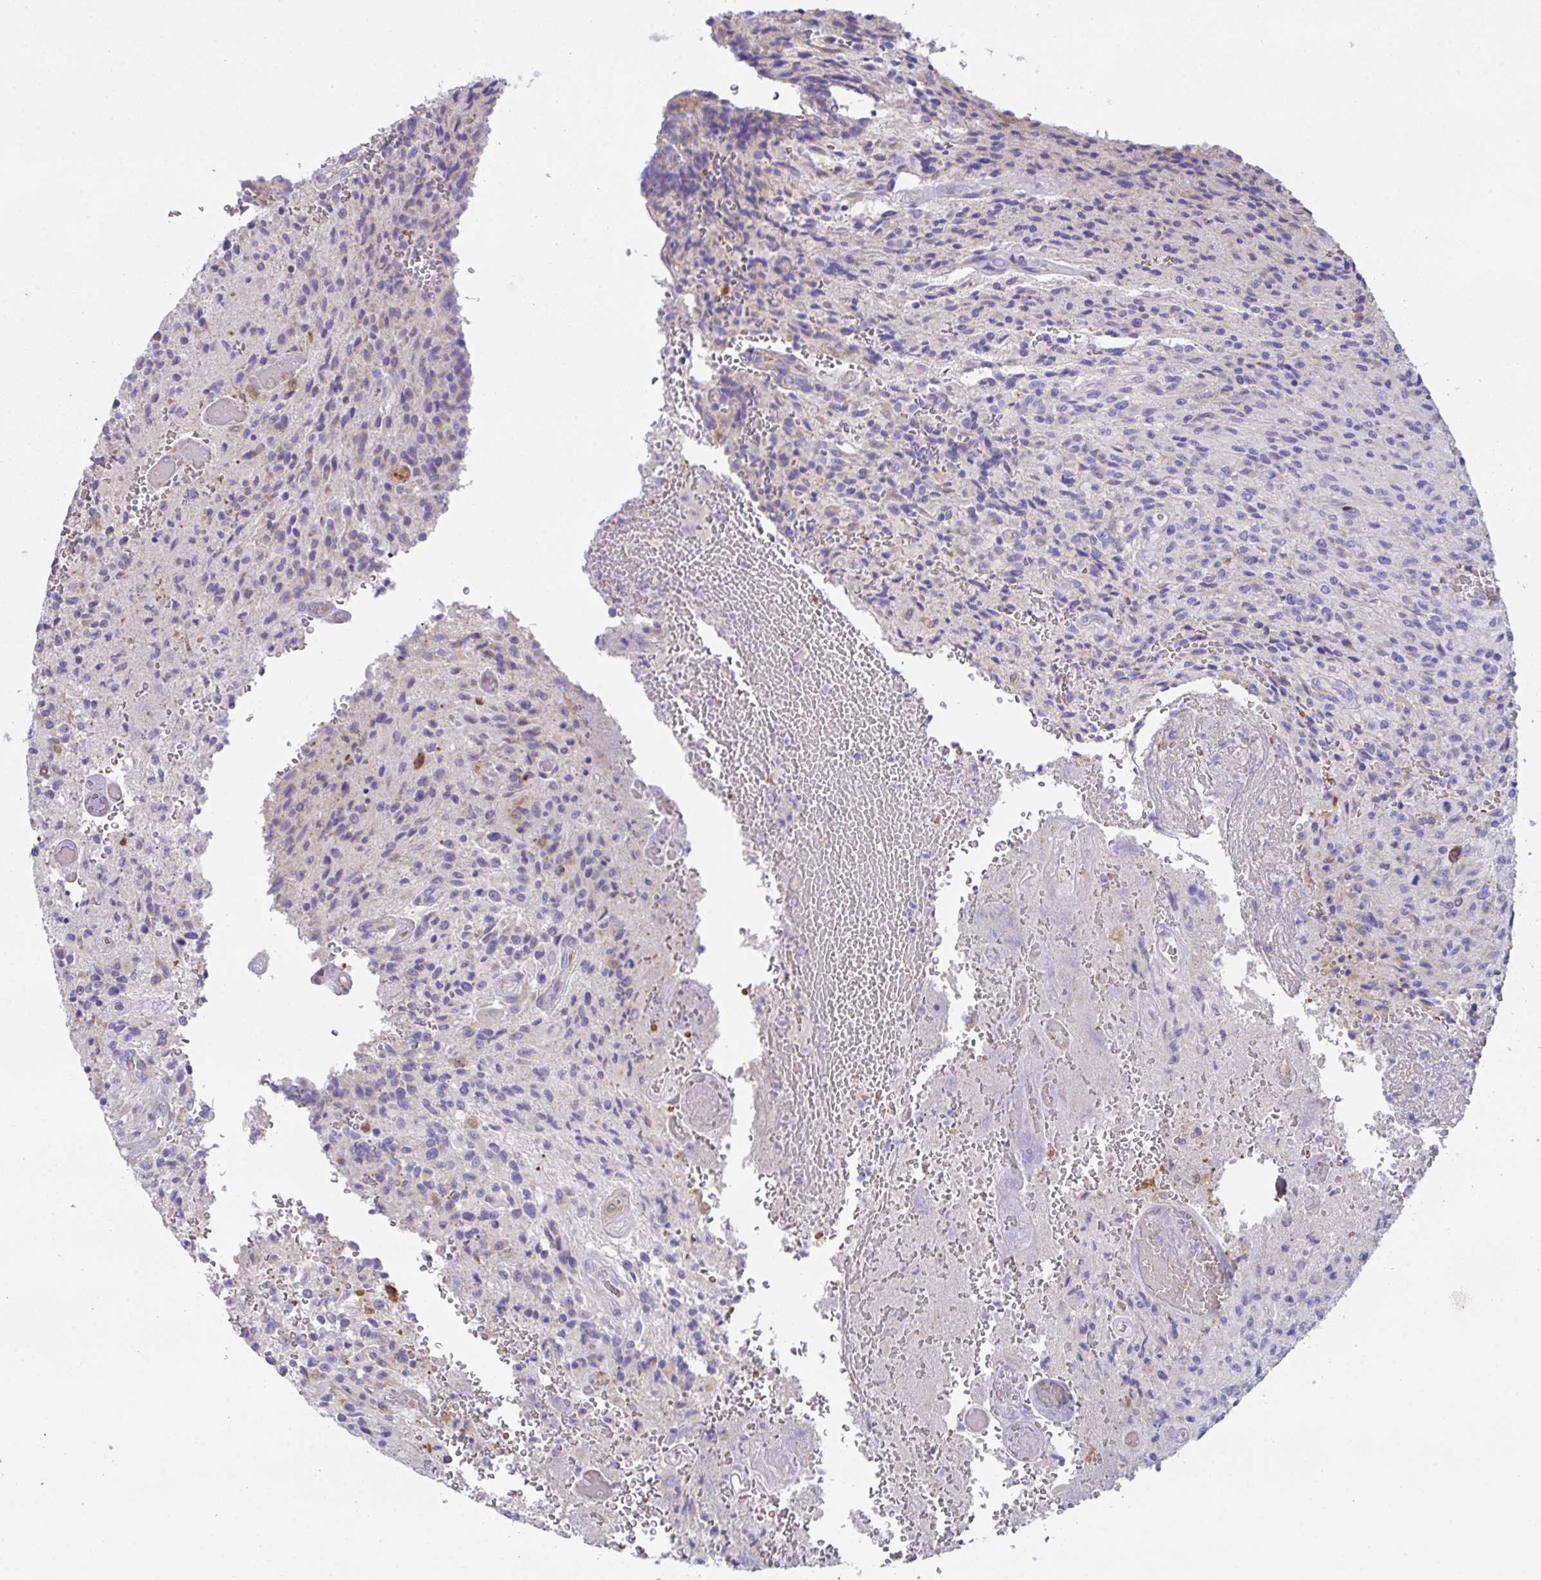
{"staining": {"intensity": "negative", "quantity": "none", "location": "none"}, "tissue": "glioma", "cell_type": "Tumor cells", "image_type": "cancer", "snomed": [{"axis": "morphology", "description": "Normal tissue, NOS"}, {"axis": "morphology", "description": "Glioma, malignant, High grade"}, {"axis": "topography", "description": "Cerebral cortex"}], "caption": "This is an immunohistochemistry (IHC) image of malignant high-grade glioma. There is no positivity in tumor cells.", "gene": "TFAP2C", "patient": {"sex": "male", "age": 56}}